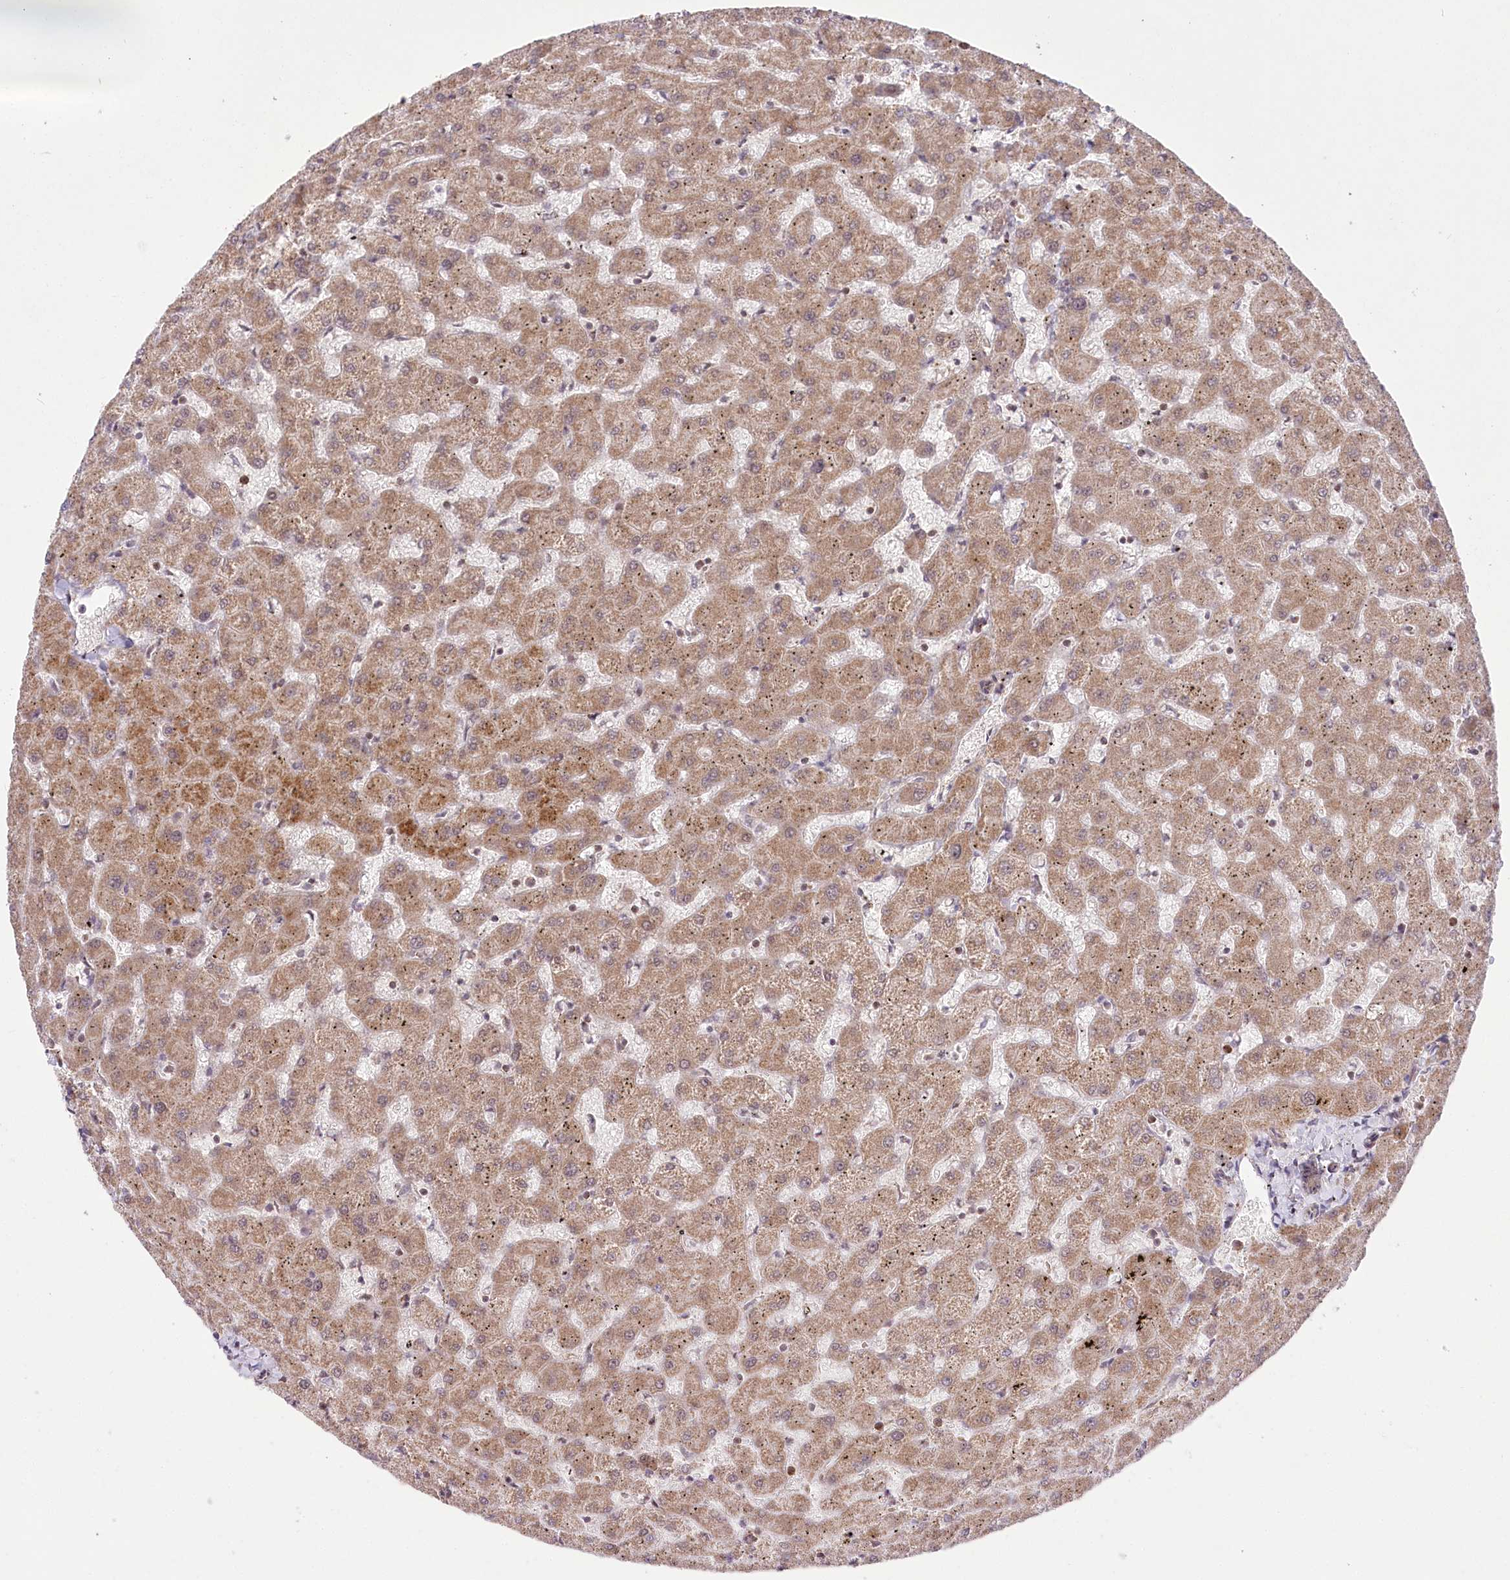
{"staining": {"intensity": "weak", "quantity": "25%-75%", "location": "nuclear"}, "tissue": "liver", "cell_type": "Cholangiocytes", "image_type": "normal", "snomed": [{"axis": "morphology", "description": "Normal tissue, NOS"}, {"axis": "topography", "description": "Liver"}], "caption": "Brown immunohistochemical staining in unremarkable human liver reveals weak nuclear positivity in approximately 25%-75% of cholangiocytes.", "gene": "ZMAT2", "patient": {"sex": "female", "age": 63}}